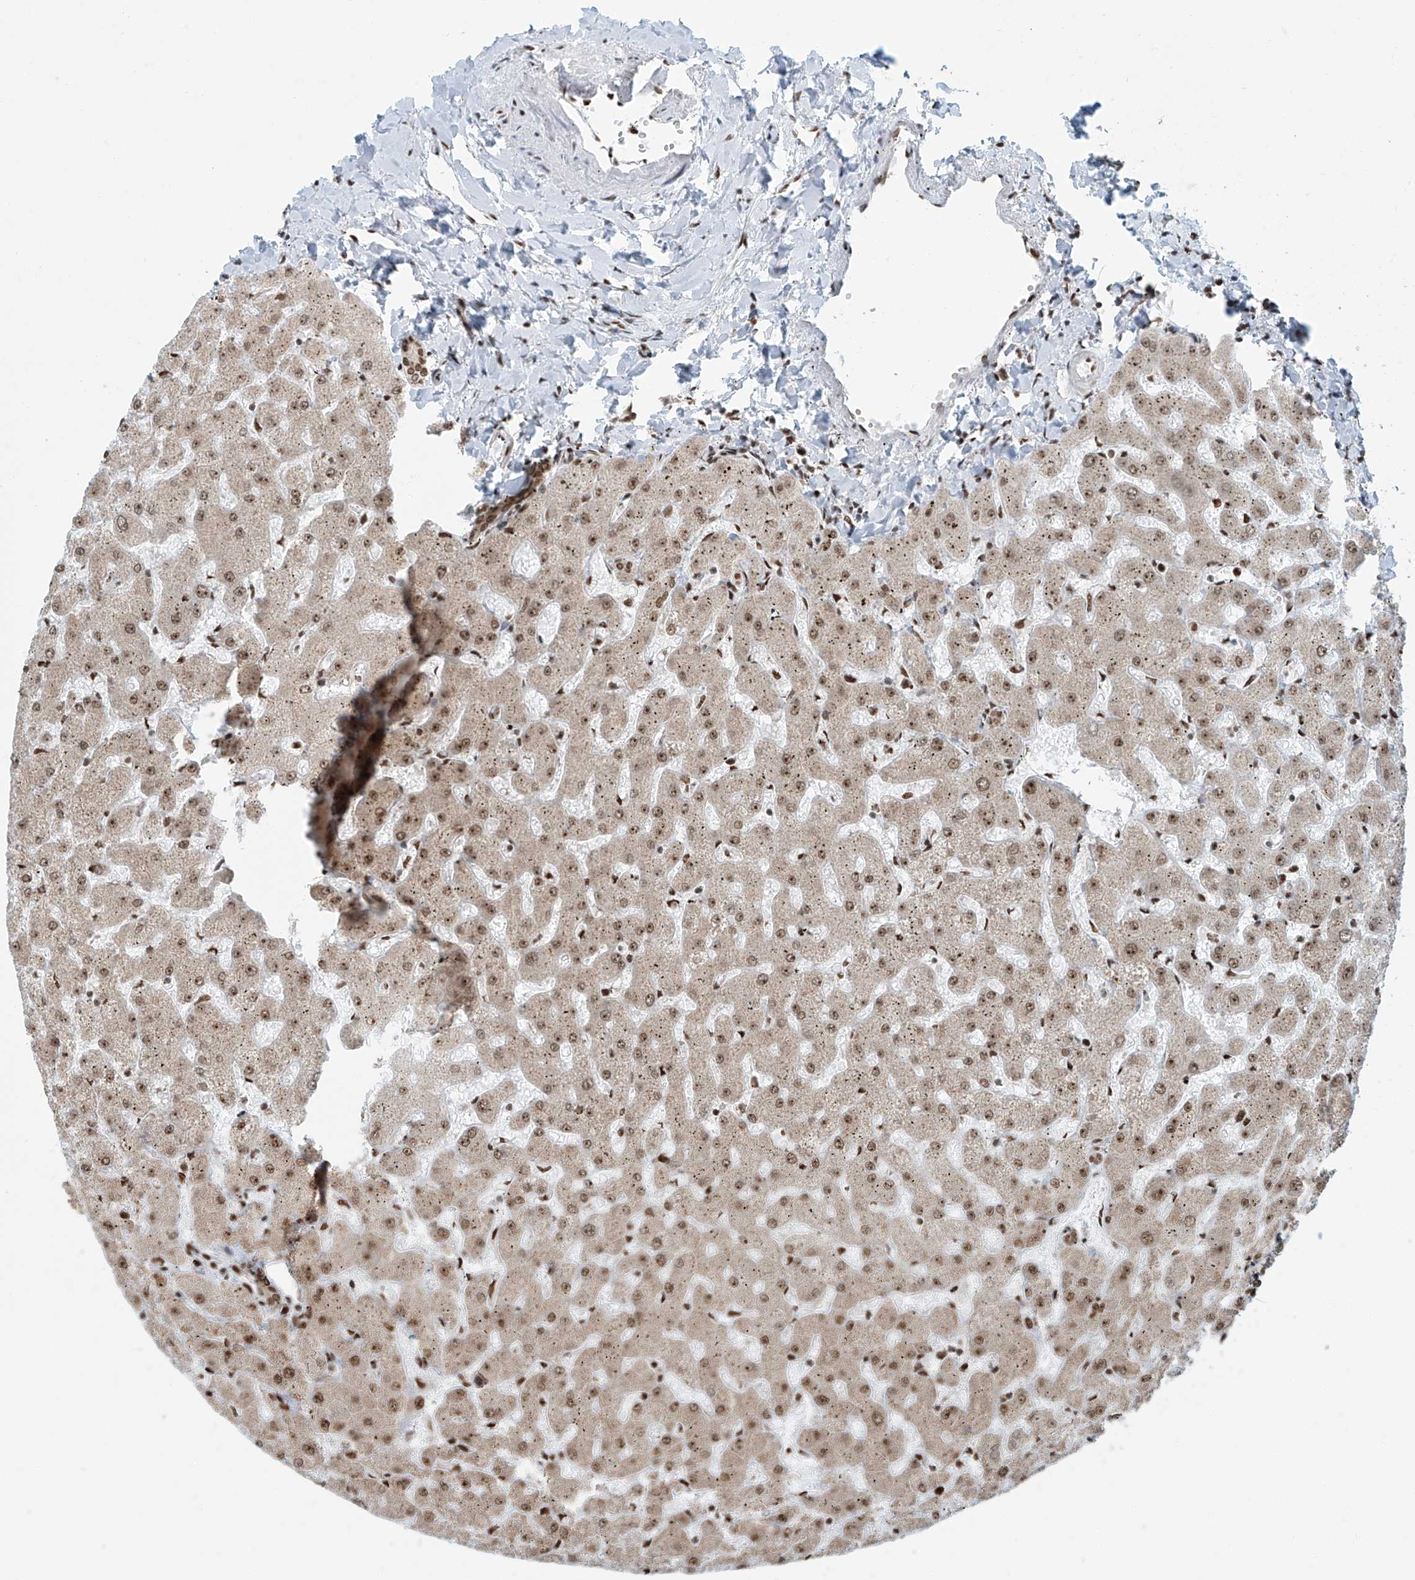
{"staining": {"intensity": "moderate", "quantity": ">75%", "location": "nuclear"}, "tissue": "liver", "cell_type": "Cholangiocytes", "image_type": "normal", "snomed": [{"axis": "morphology", "description": "Normal tissue, NOS"}, {"axis": "topography", "description": "Liver"}], "caption": "Cholangiocytes display medium levels of moderate nuclear positivity in approximately >75% of cells in unremarkable liver.", "gene": "FAM193B", "patient": {"sex": "female", "age": 63}}